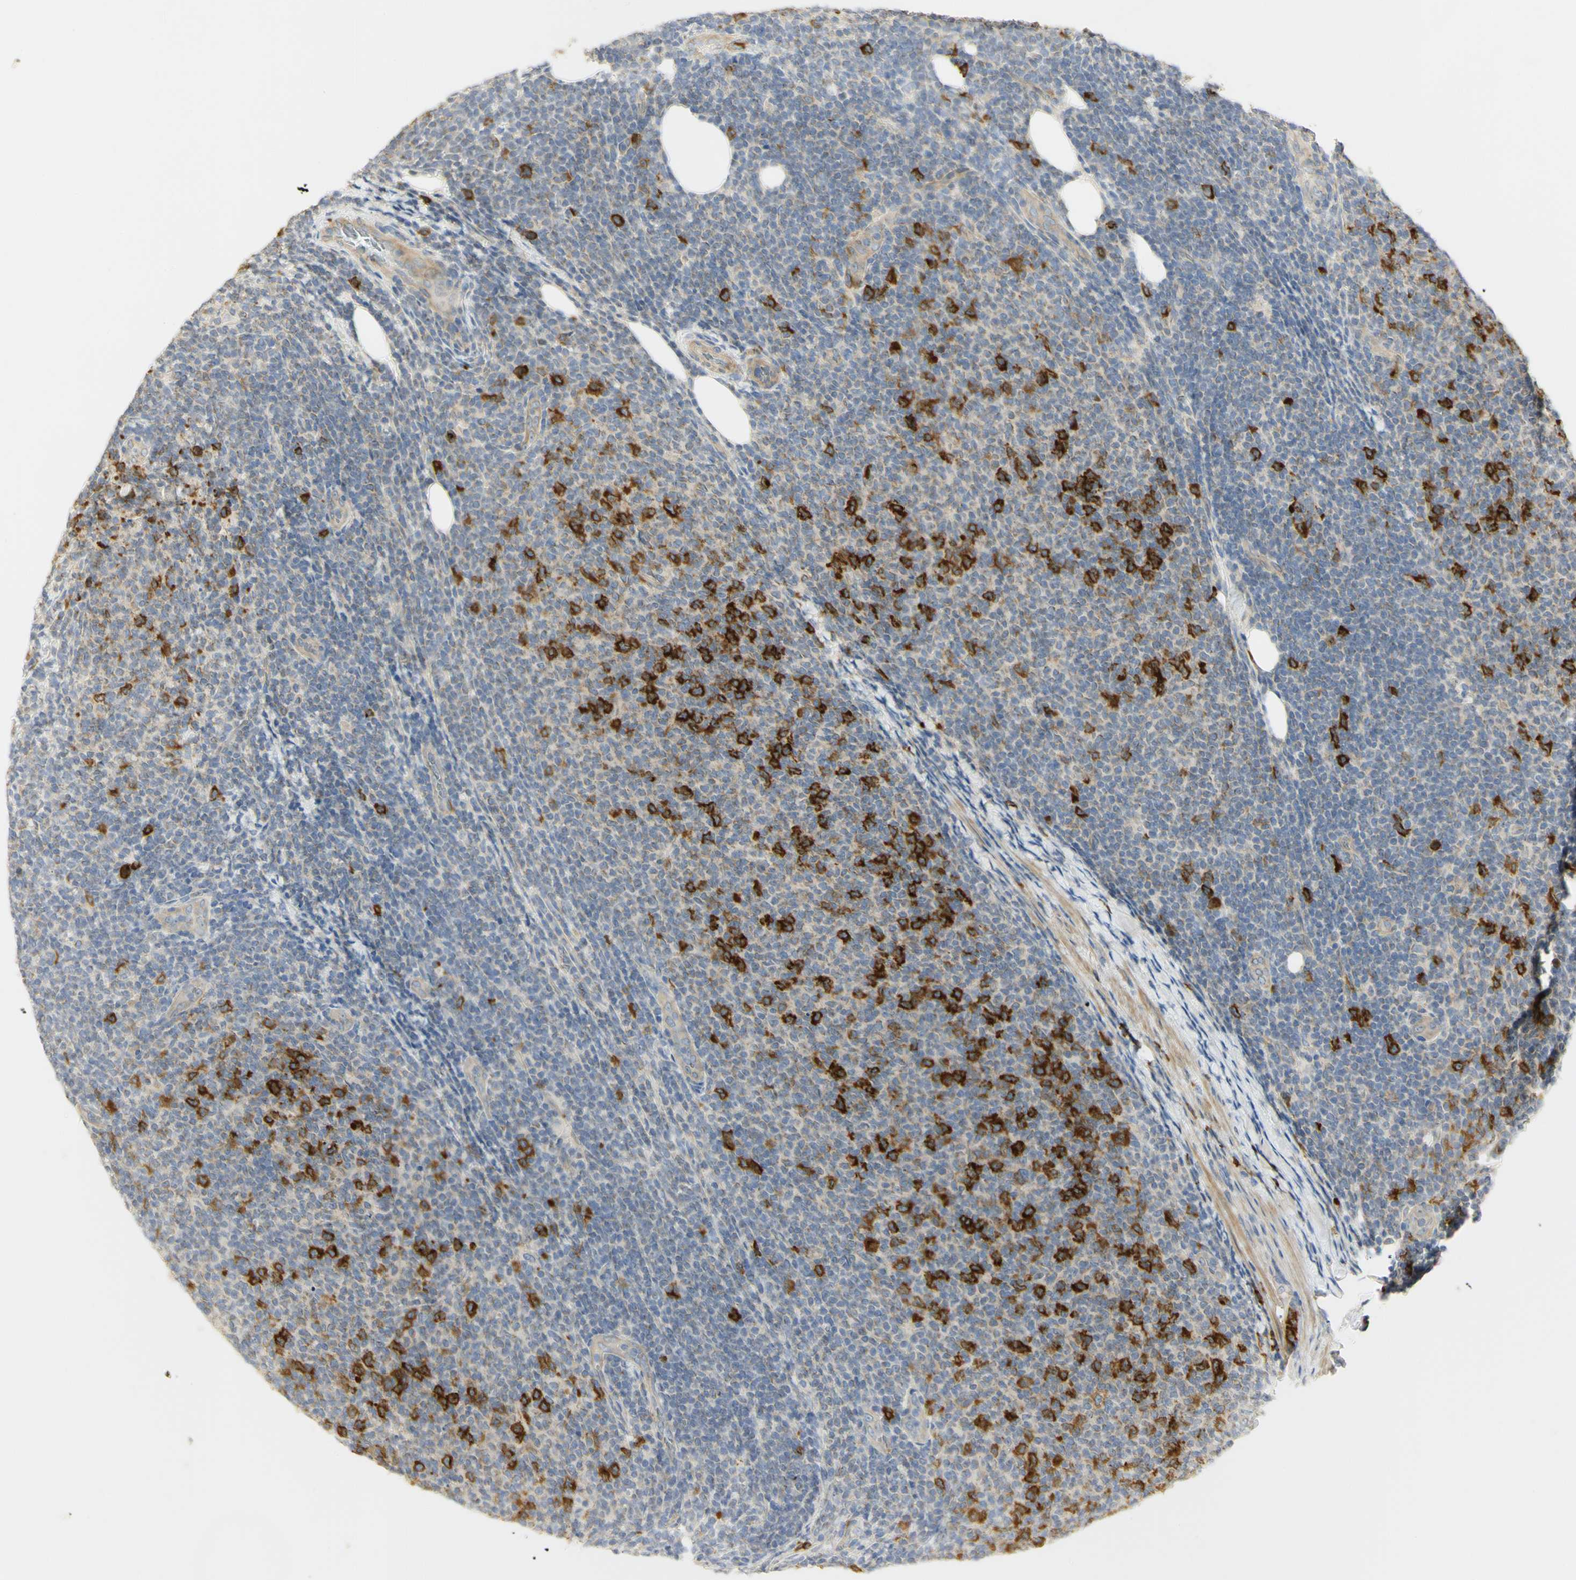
{"staining": {"intensity": "negative", "quantity": "none", "location": "none"}, "tissue": "lymphoma", "cell_type": "Tumor cells", "image_type": "cancer", "snomed": [{"axis": "morphology", "description": "Malignant lymphoma, non-Hodgkin's type, Low grade"}, {"axis": "topography", "description": "Lymph node"}], "caption": "There is no significant positivity in tumor cells of low-grade malignant lymphoma, non-Hodgkin's type. The staining is performed using DAB brown chromogen with nuclei counter-stained in using hematoxylin.", "gene": "KIF11", "patient": {"sex": "male", "age": 66}}